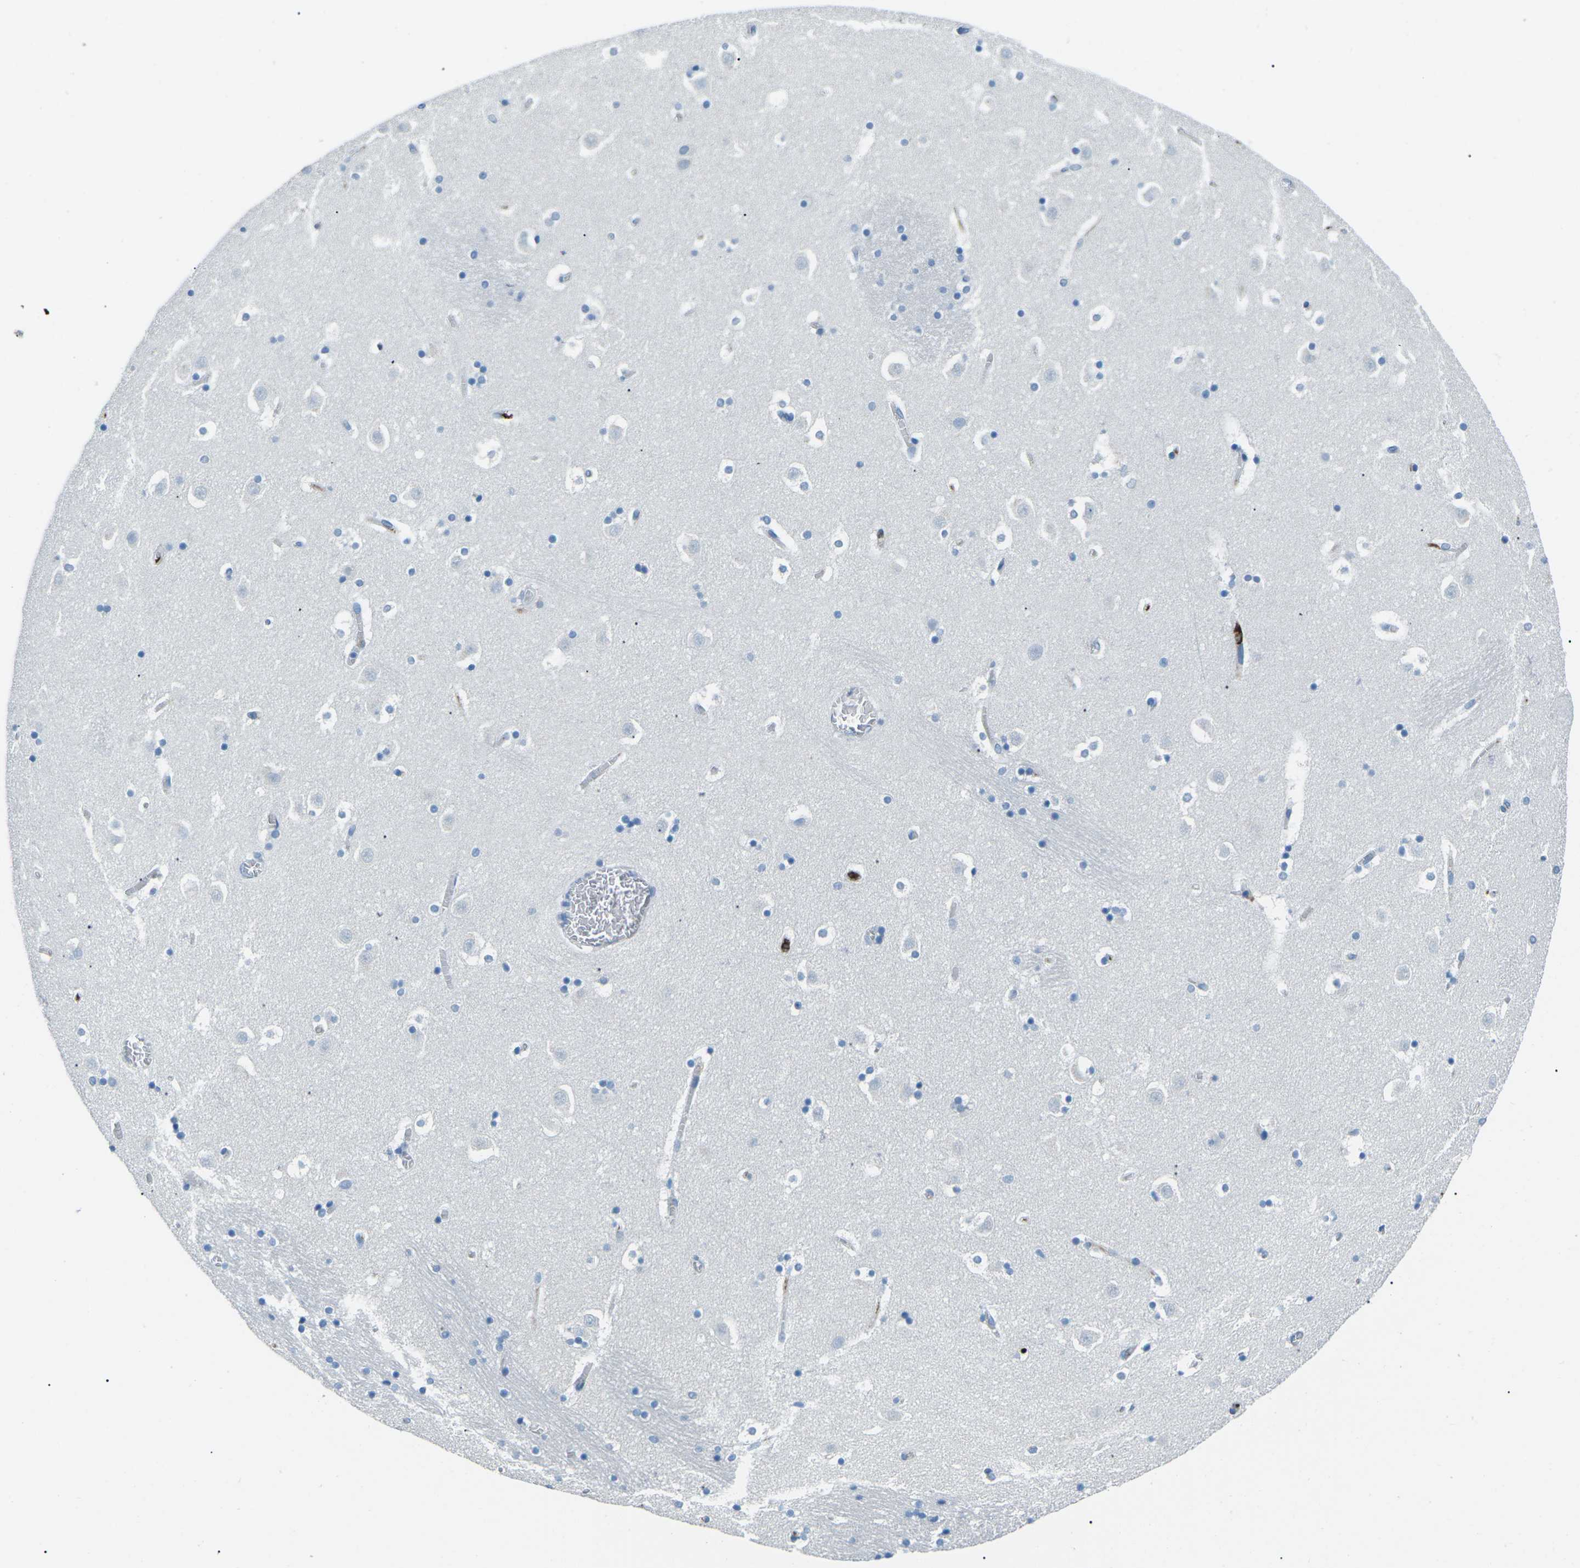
{"staining": {"intensity": "negative", "quantity": "none", "location": "none"}, "tissue": "caudate", "cell_type": "Glial cells", "image_type": "normal", "snomed": [{"axis": "morphology", "description": "Normal tissue, NOS"}, {"axis": "topography", "description": "Lateral ventricle wall"}], "caption": "High power microscopy histopathology image of an immunohistochemistry (IHC) photomicrograph of normal caudate, revealing no significant staining in glial cells.", "gene": "FCN1", "patient": {"sex": "male", "age": 45}}